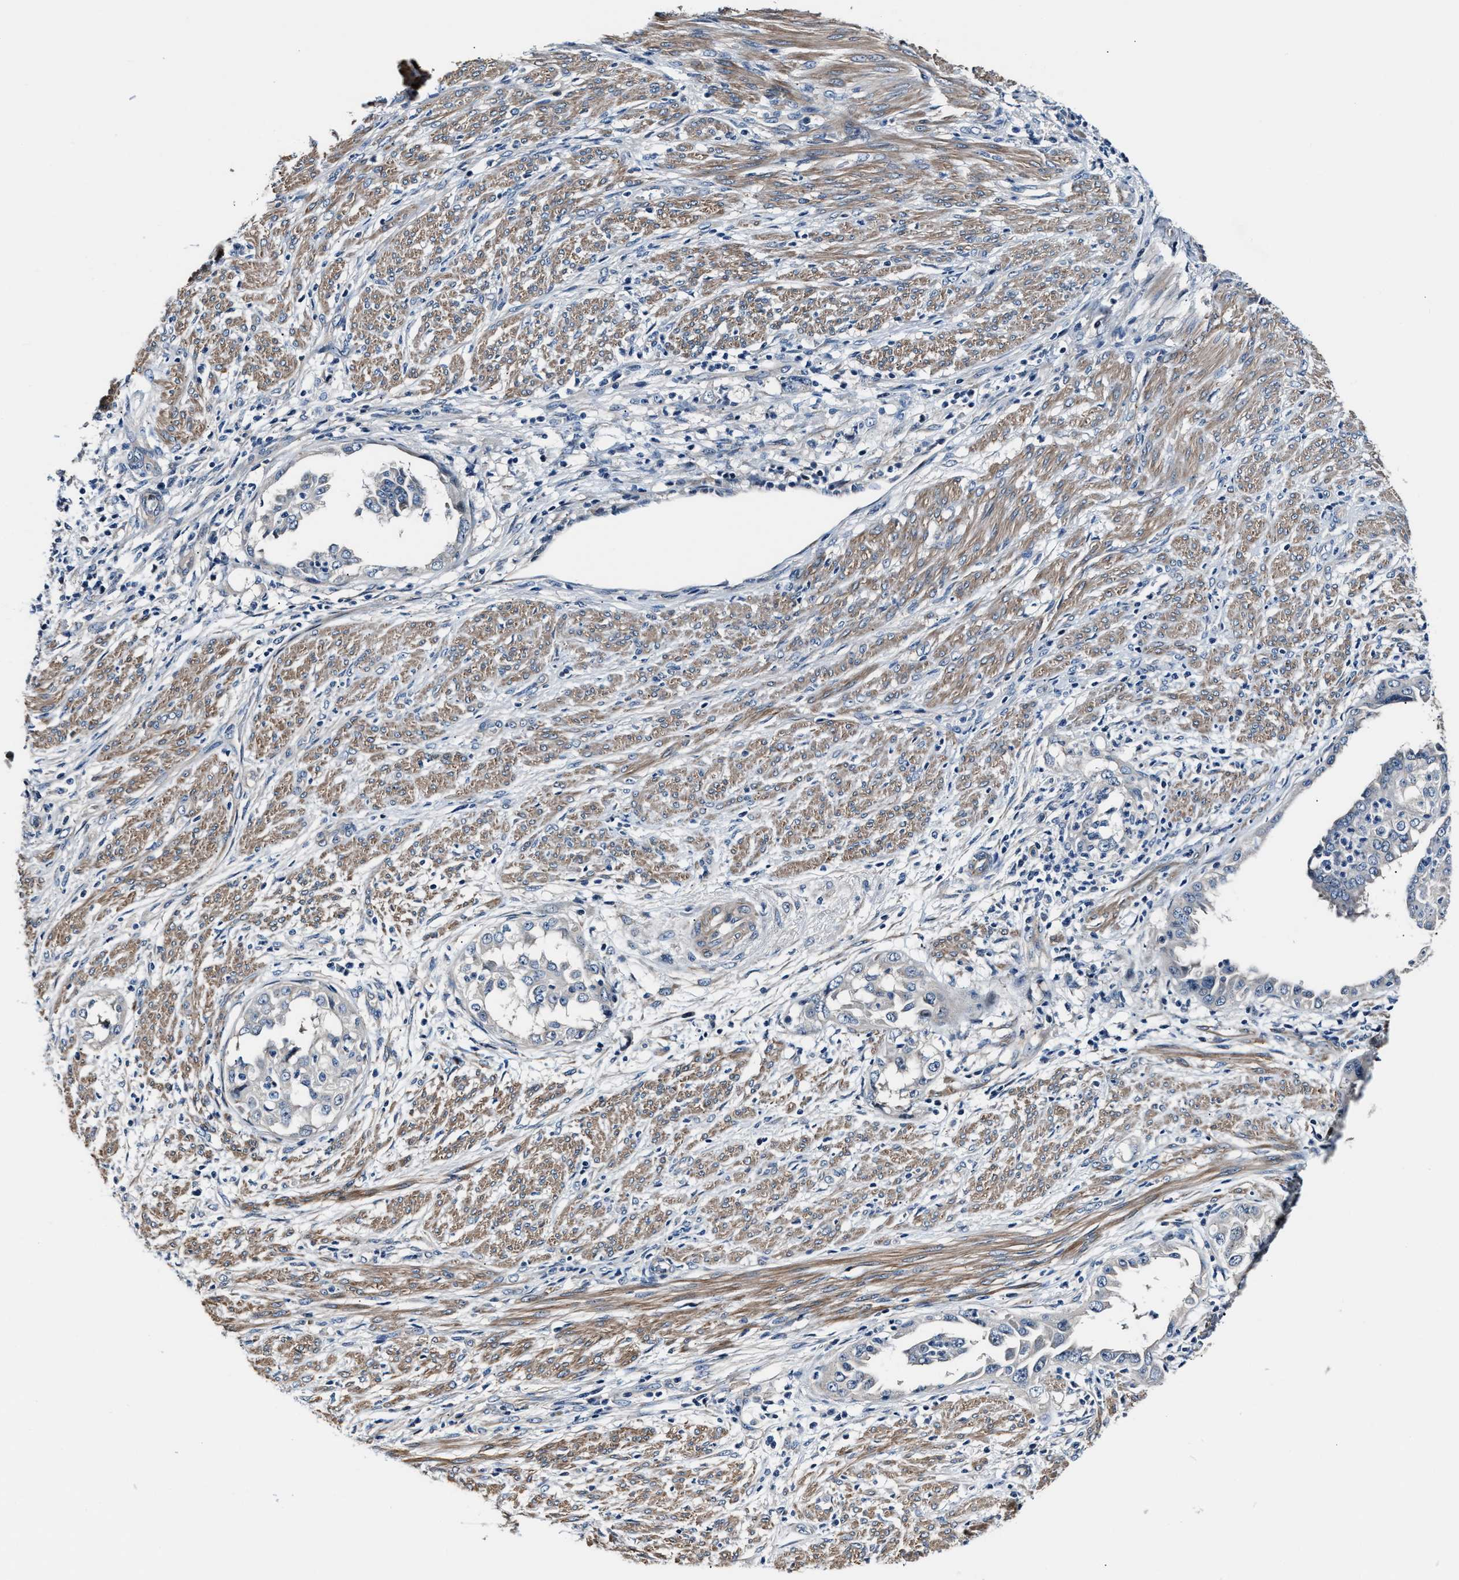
{"staining": {"intensity": "negative", "quantity": "none", "location": "none"}, "tissue": "endometrial cancer", "cell_type": "Tumor cells", "image_type": "cancer", "snomed": [{"axis": "morphology", "description": "Adenocarcinoma, NOS"}, {"axis": "topography", "description": "Endometrium"}], "caption": "This is an immunohistochemistry (IHC) micrograph of endometrial cancer. There is no staining in tumor cells.", "gene": "MPDZ", "patient": {"sex": "female", "age": 85}}